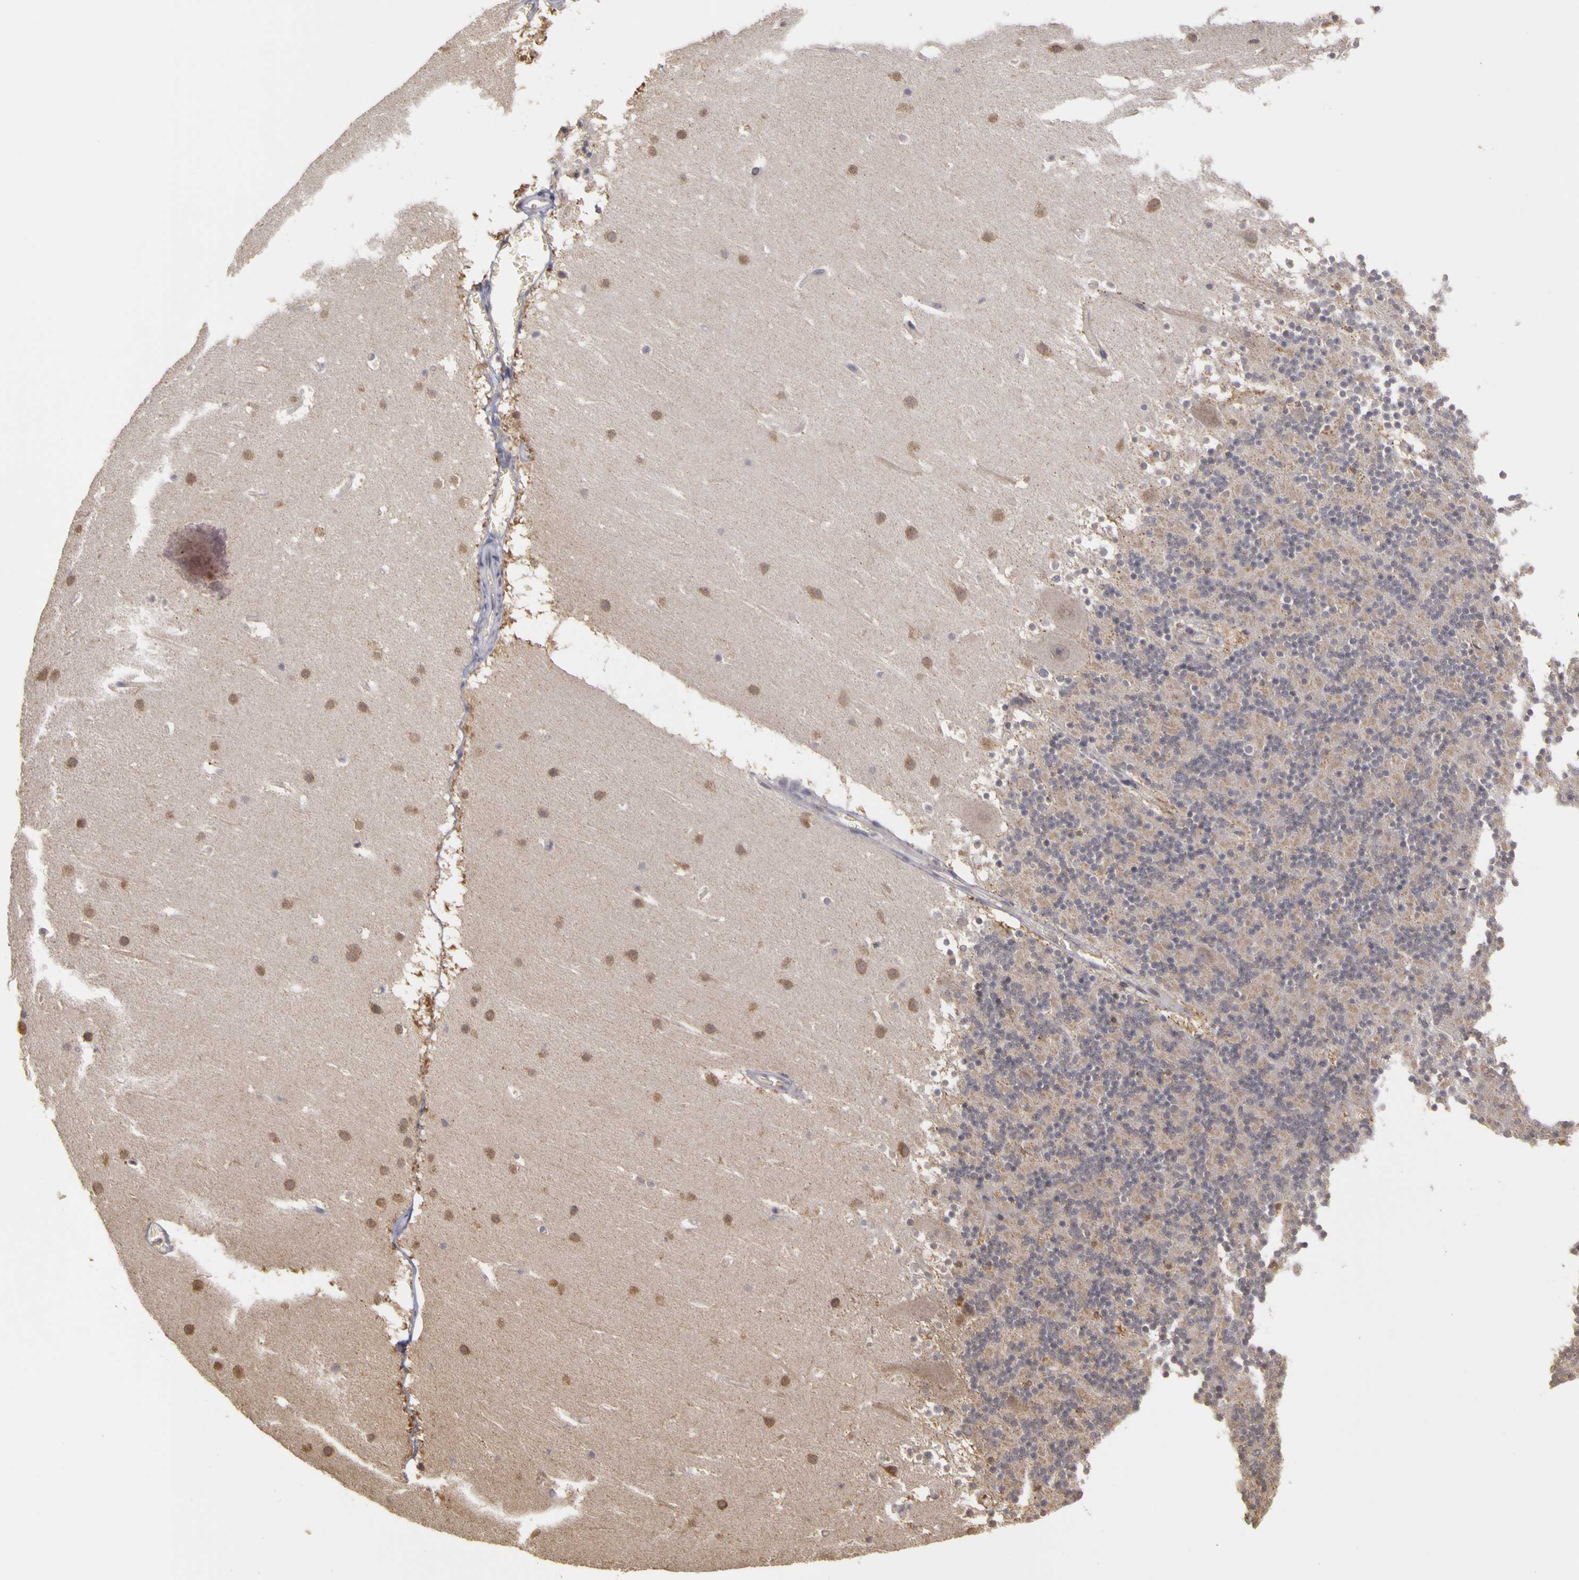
{"staining": {"intensity": "weak", "quantity": "<25%", "location": "cytoplasmic/membranous"}, "tissue": "cerebellum", "cell_type": "Cells in granular layer", "image_type": "normal", "snomed": [{"axis": "morphology", "description": "Normal tissue, NOS"}, {"axis": "topography", "description": "Cerebellum"}], "caption": "IHC micrograph of benign cerebellum stained for a protein (brown), which reveals no positivity in cells in granular layer.", "gene": "FRMD7", "patient": {"sex": "male", "age": 45}}